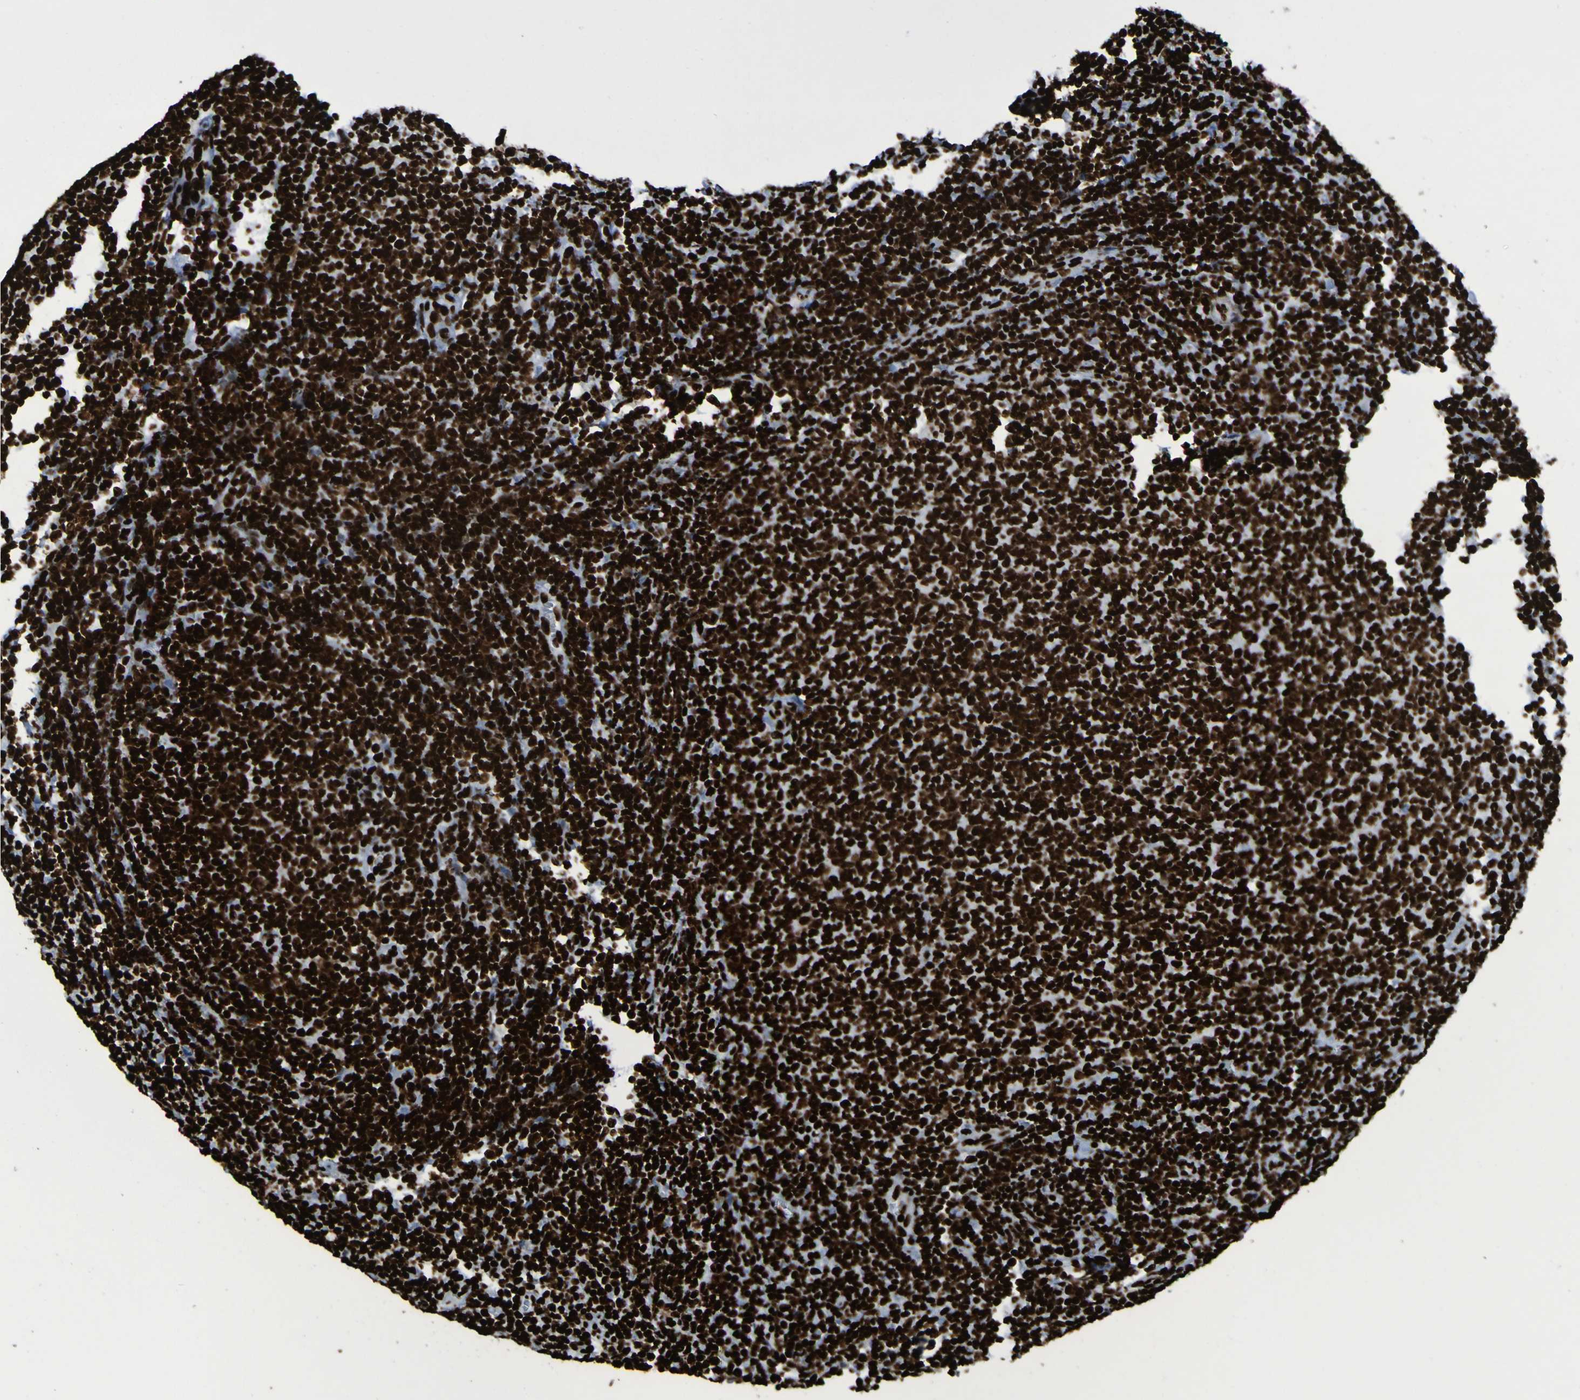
{"staining": {"intensity": "strong", "quantity": ">75%", "location": "nuclear"}, "tissue": "lymphoma", "cell_type": "Tumor cells", "image_type": "cancer", "snomed": [{"axis": "morphology", "description": "Malignant lymphoma, non-Hodgkin's type, Low grade"}, {"axis": "topography", "description": "Lymph node"}], "caption": "Malignant lymphoma, non-Hodgkin's type (low-grade) stained for a protein (brown) reveals strong nuclear positive staining in approximately >75% of tumor cells.", "gene": "NPM1", "patient": {"sex": "male", "age": 66}}